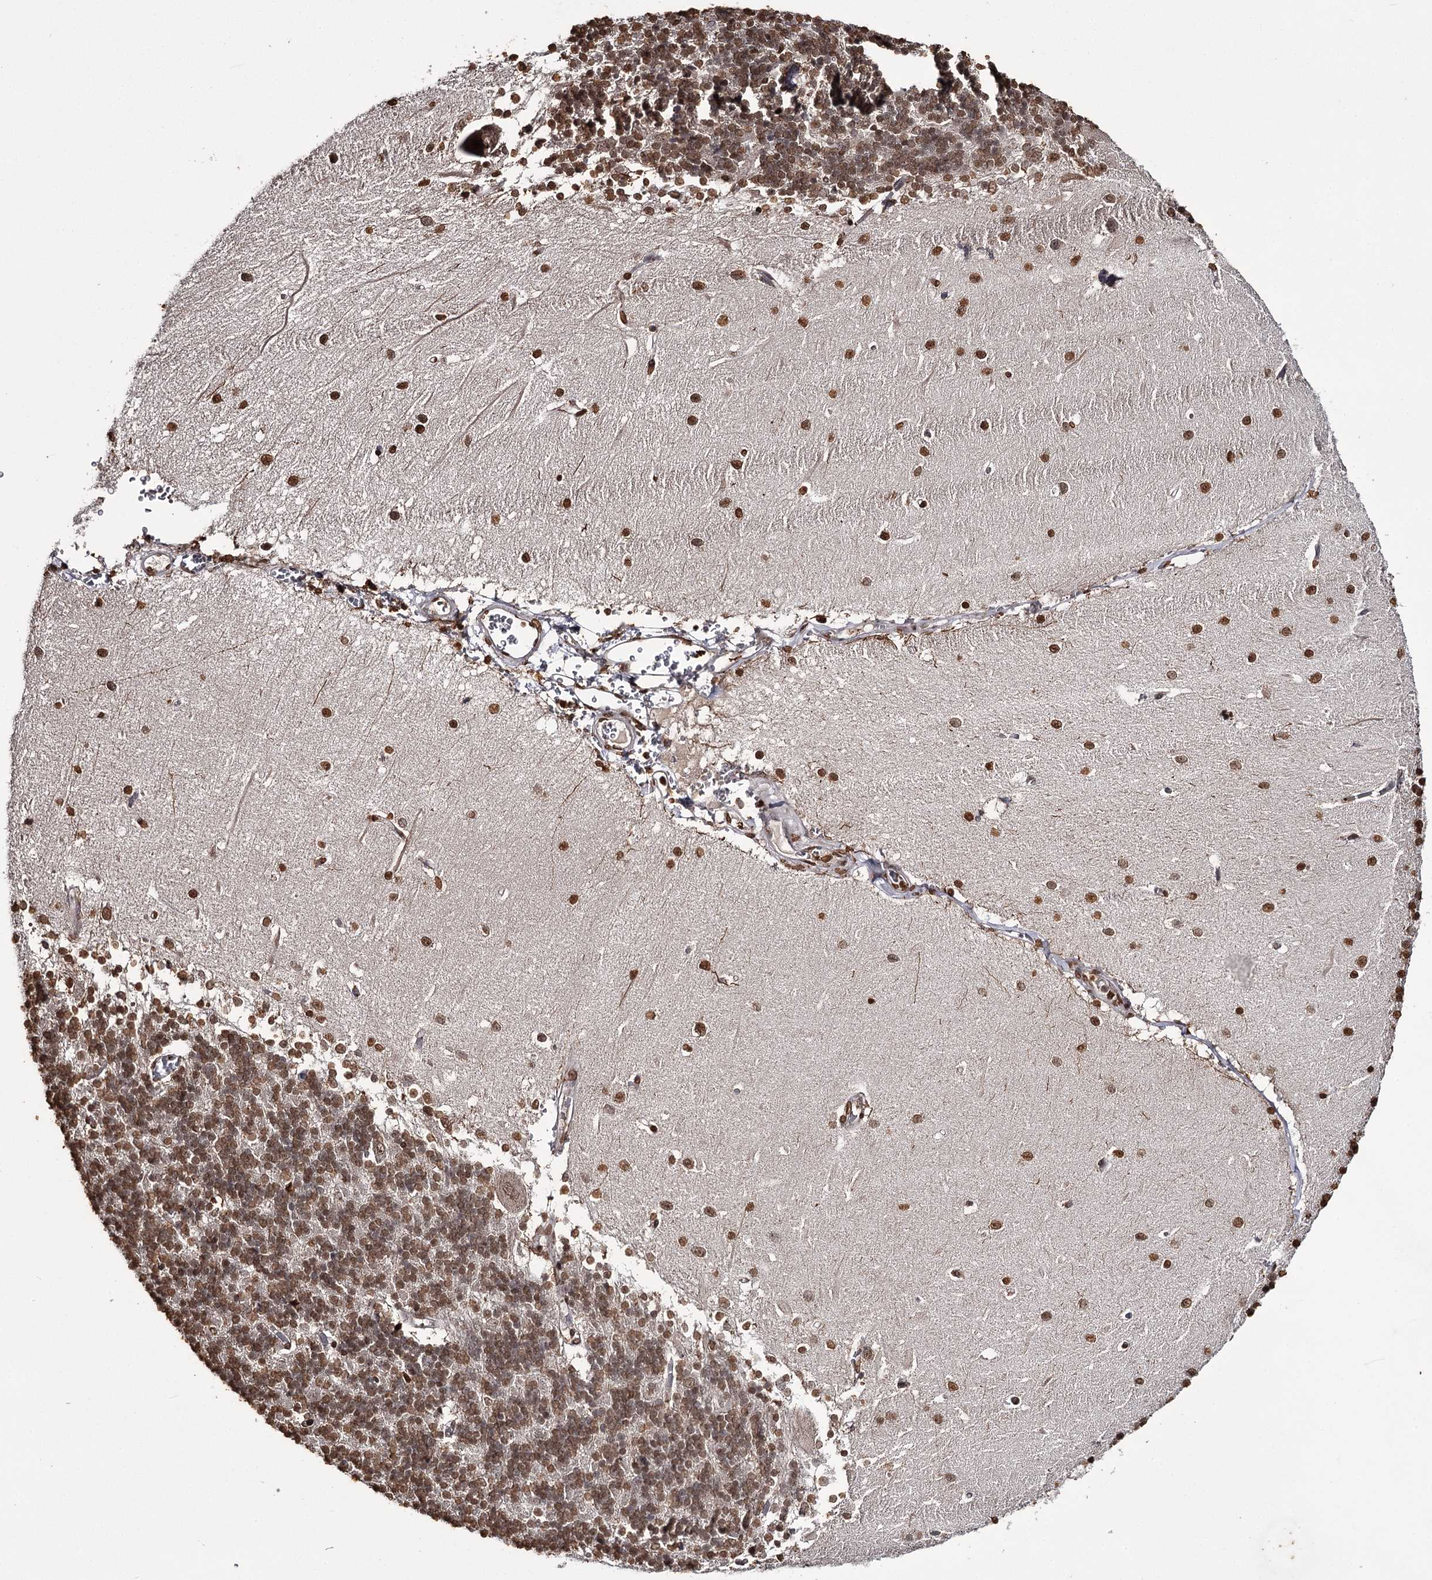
{"staining": {"intensity": "moderate", "quantity": ">75%", "location": "cytoplasmic/membranous,nuclear"}, "tissue": "cerebellum", "cell_type": "Cells in granular layer", "image_type": "normal", "snomed": [{"axis": "morphology", "description": "Normal tissue, NOS"}, {"axis": "topography", "description": "Cerebellum"}], "caption": "Cells in granular layer display medium levels of moderate cytoplasmic/membranous,nuclear expression in about >75% of cells in unremarkable cerebellum.", "gene": "THYN1", "patient": {"sex": "male", "age": 37}}